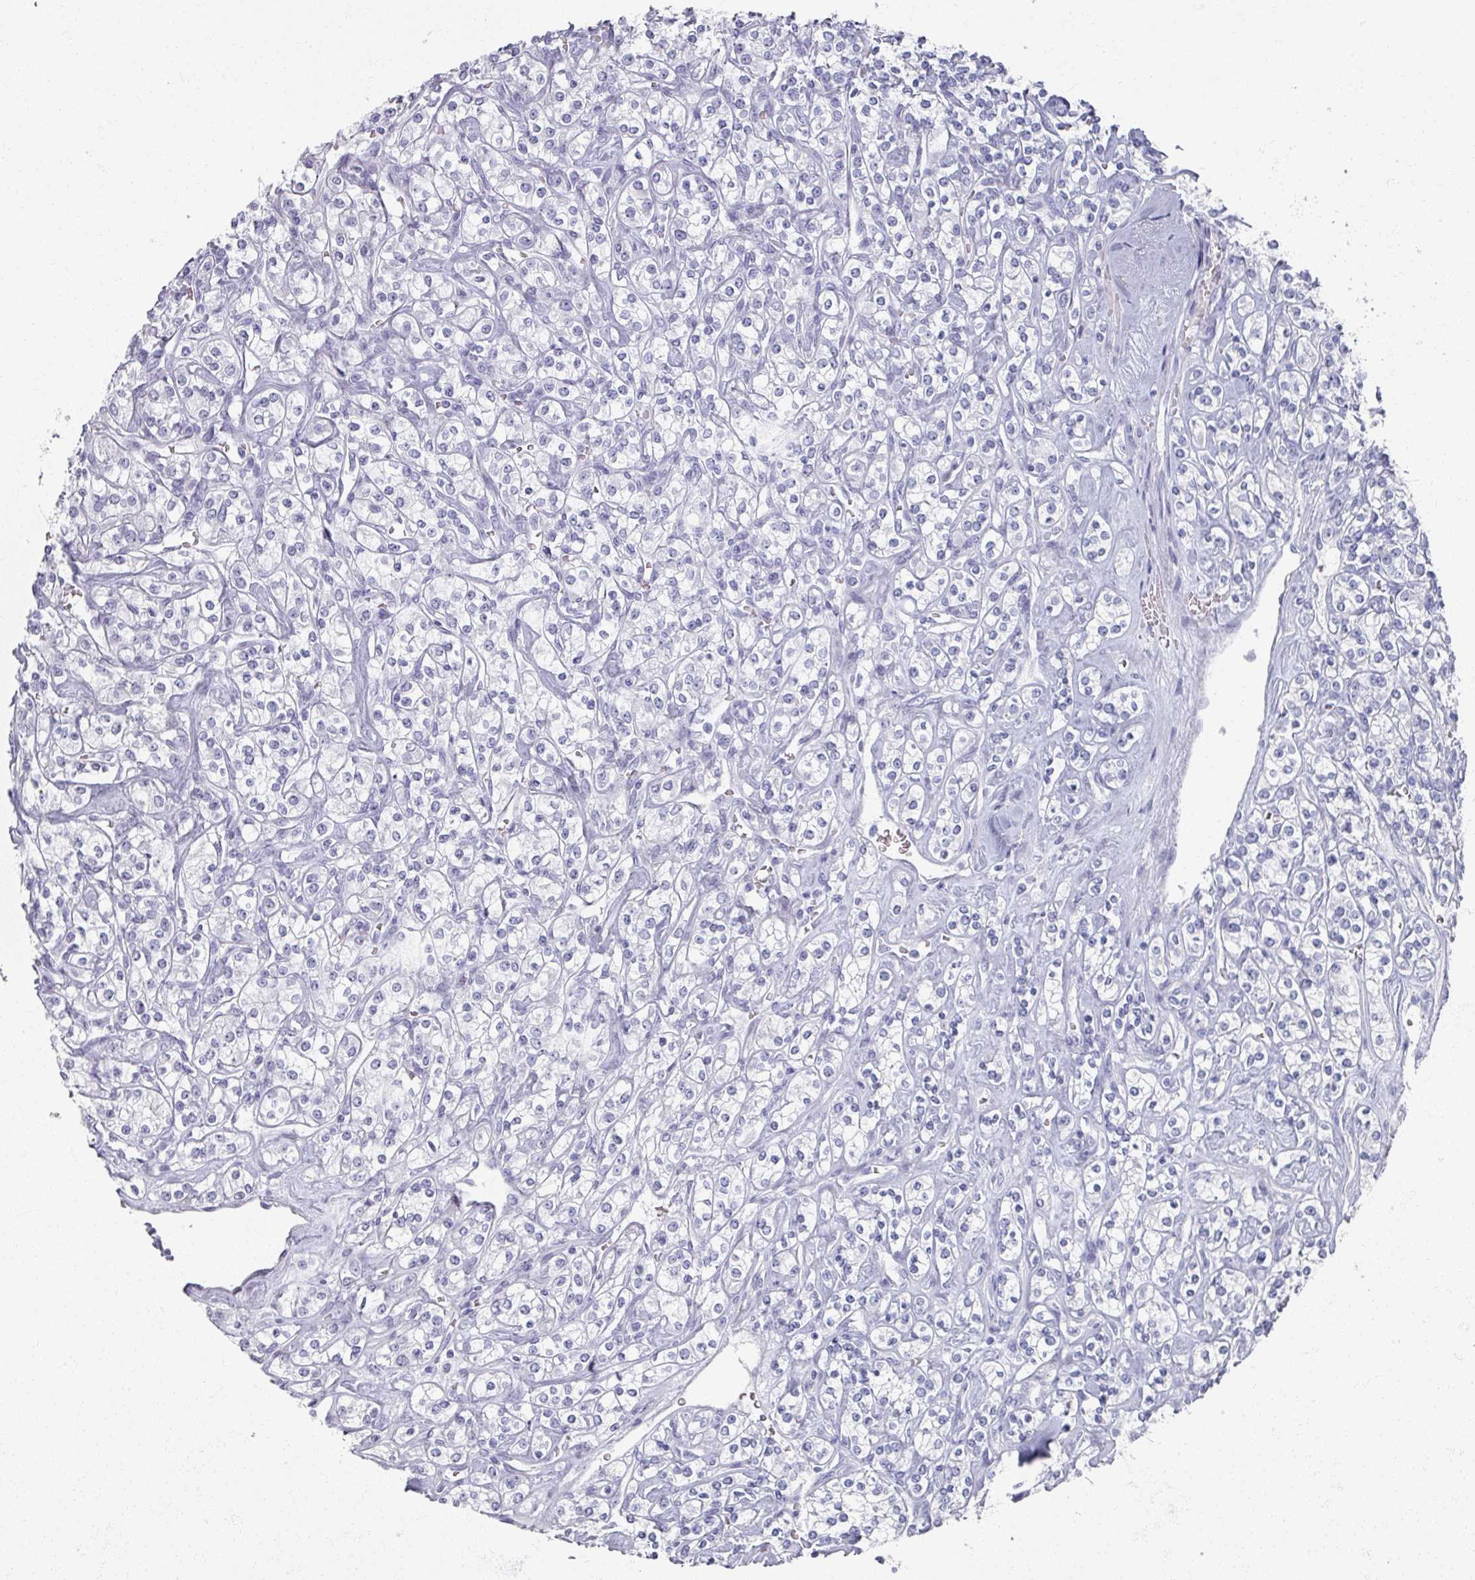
{"staining": {"intensity": "negative", "quantity": "none", "location": "none"}, "tissue": "renal cancer", "cell_type": "Tumor cells", "image_type": "cancer", "snomed": [{"axis": "morphology", "description": "Adenocarcinoma, NOS"}, {"axis": "topography", "description": "Kidney"}], "caption": "High power microscopy micrograph of an immunohistochemistry (IHC) histopathology image of renal cancer, revealing no significant expression in tumor cells. Brightfield microscopy of IHC stained with DAB (brown) and hematoxylin (blue), captured at high magnification.", "gene": "OMG", "patient": {"sex": "male", "age": 77}}